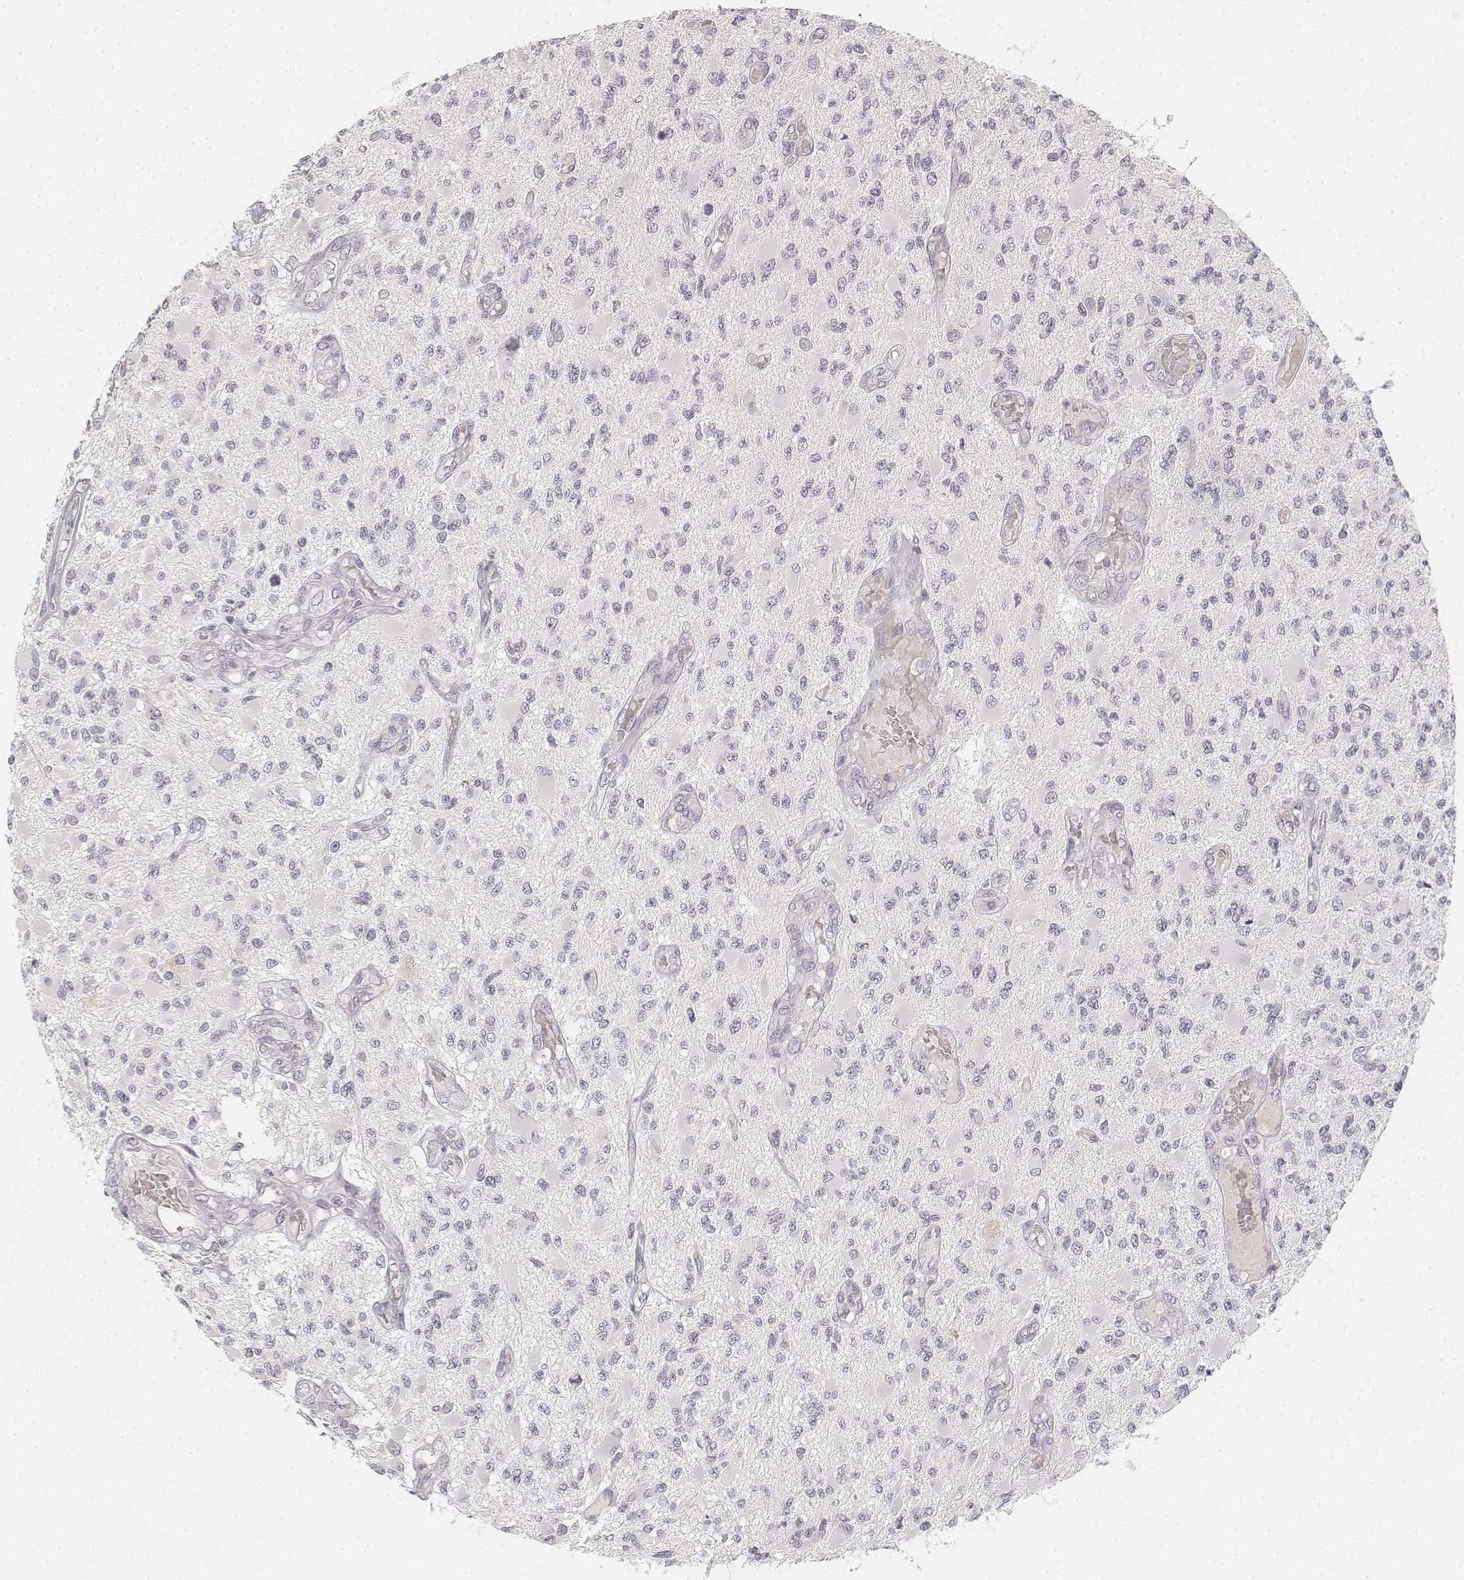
{"staining": {"intensity": "negative", "quantity": "none", "location": "none"}, "tissue": "glioma", "cell_type": "Tumor cells", "image_type": "cancer", "snomed": [{"axis": "morphology", "description": "Glioma, malignant, High grade"}, {"axis": "topography", "description": "Brain"}], "caption": "Protein analysis of malignant glioma (high-grade) demonstrates no significant positivity in tumor cells.", "gene": "DSG4", "patient": {"sex": "female", "age": 63}}